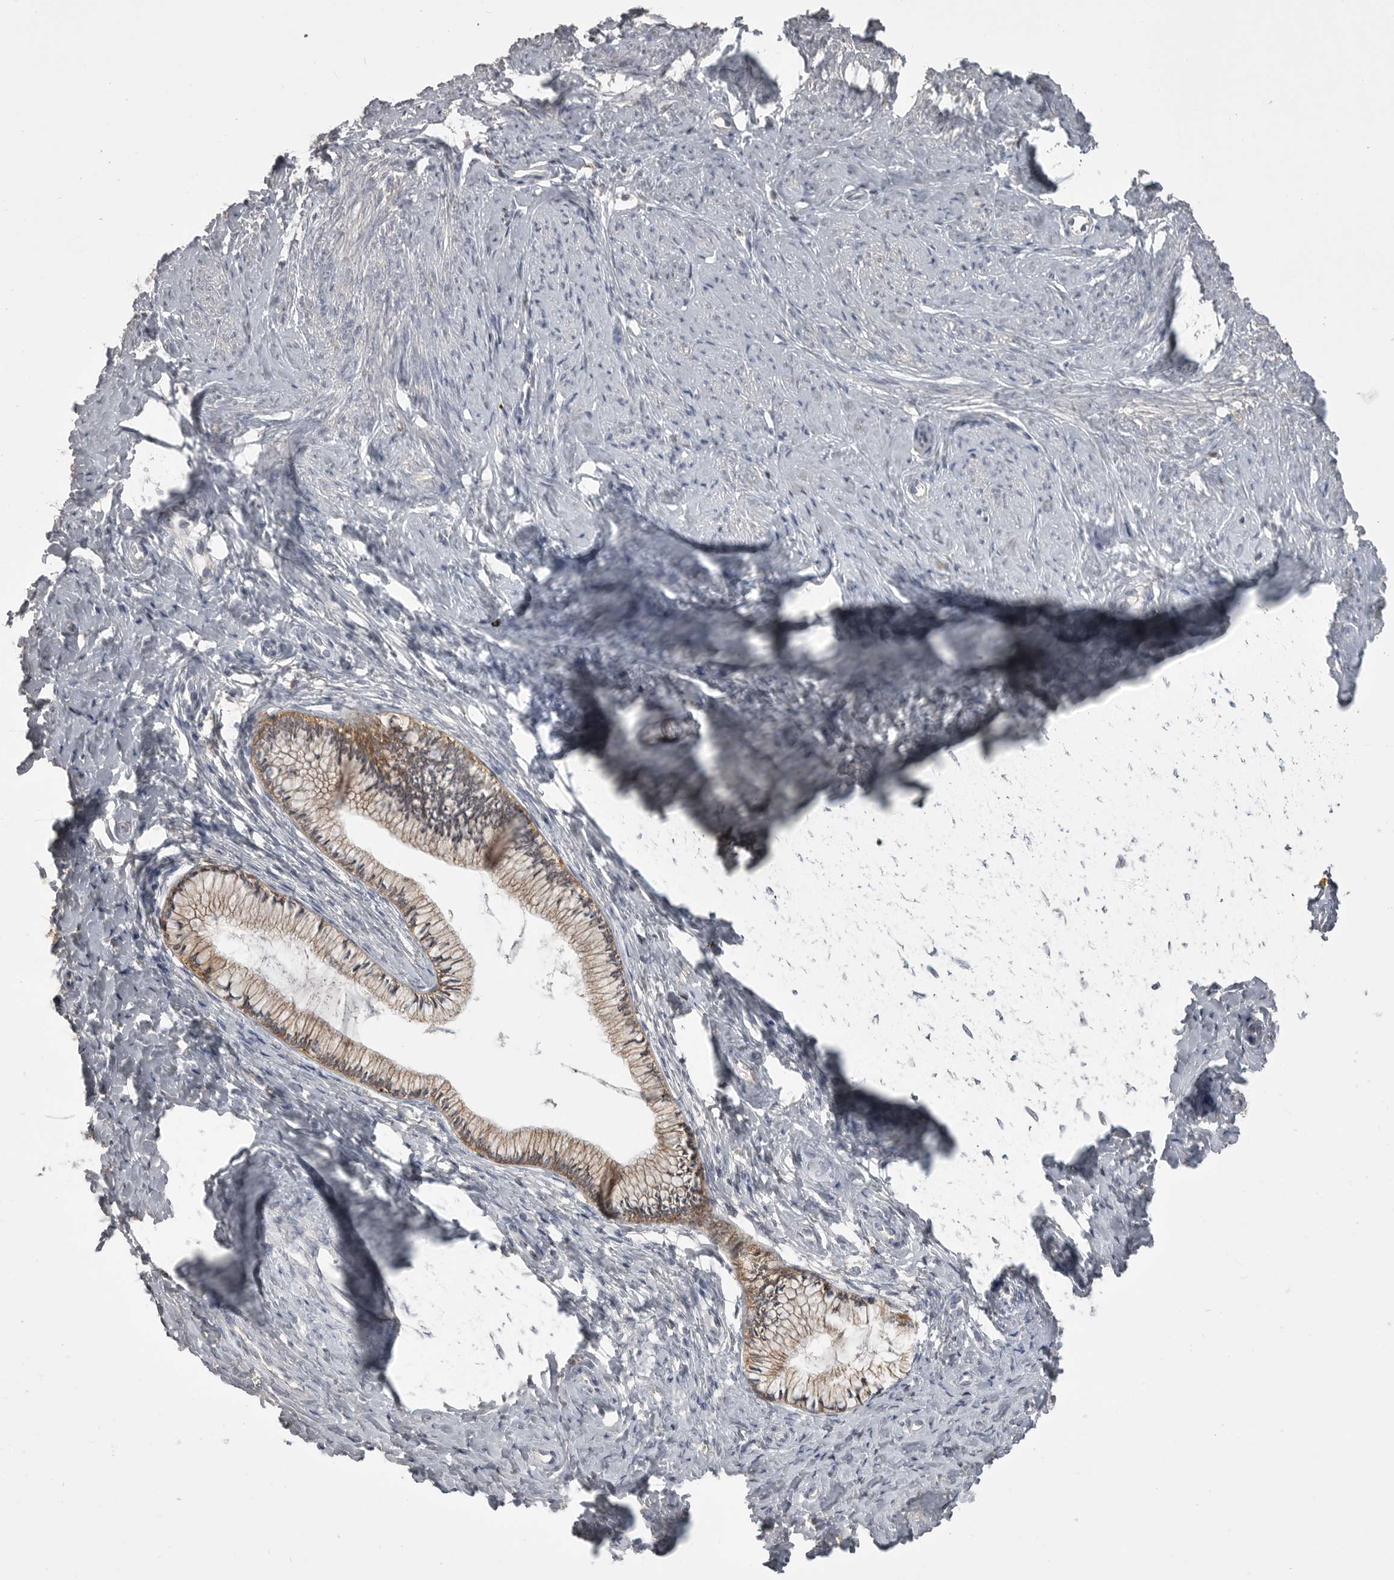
{"staining": {"intensity": "moderate", "quantity": ">75%", "location": "cytoplasmic/membranous"}, "tissue": "cervix", "cell_type": "Glandular cells", "image_type": "normal", "snomed": [{"axis": "morphology", "description": "Normal tissue, NOS"}, {"axis": "topography", "description": "Cervix"}], "caption": "DAB immunohistochemical staining of unremarkable cervix exhibits moderate cytoplasmic/membranous protein positivity in about >75% of glandular cells. The staining was performed using DAB (3,3'-diaminobenzidine), with brown indicating positive protein expression. Nuclei are stained blue with hematoxylin.", "gene": "CMTM6", "patient": {"sex": "female", "age": 36}}